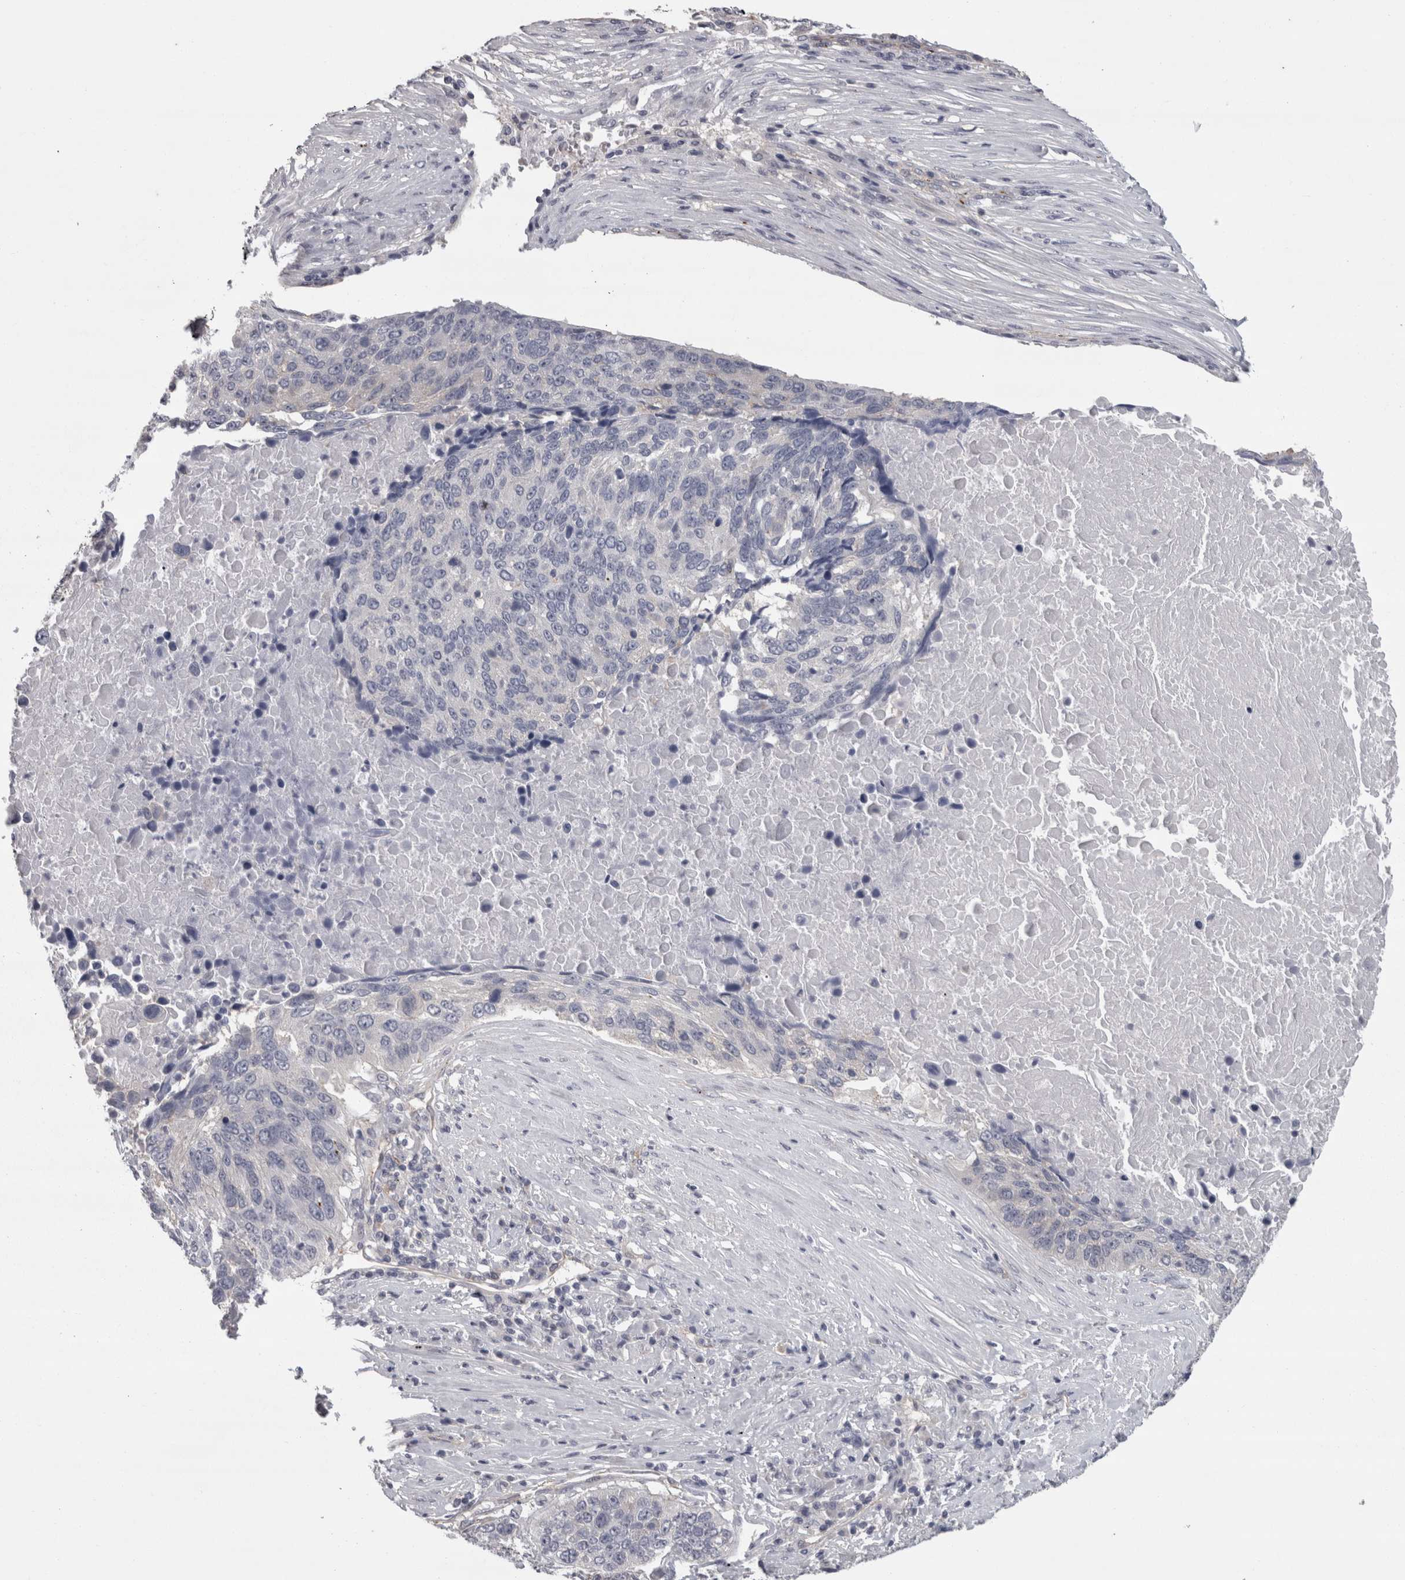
{"staining": {"intensity": "negative", "quantity": "none", "location": "none"}, "tissue": "lung cancer", "cell_type": "Tumor cells", "image_type": "cancer", "snomed": [{"axis": "morphology", "description": "Squamous cell carcinoma, NOS"}, {"axis": "topography", "description": "Lung"}], "caption": "This is a photomicrograph of immunohistochemistry (IHC) staining of squamous cell carcinoma (lung), which shows no positivity in tumor cells.", "gene": "LYZL6", "patient": {"sex": "male", "age": 66}}